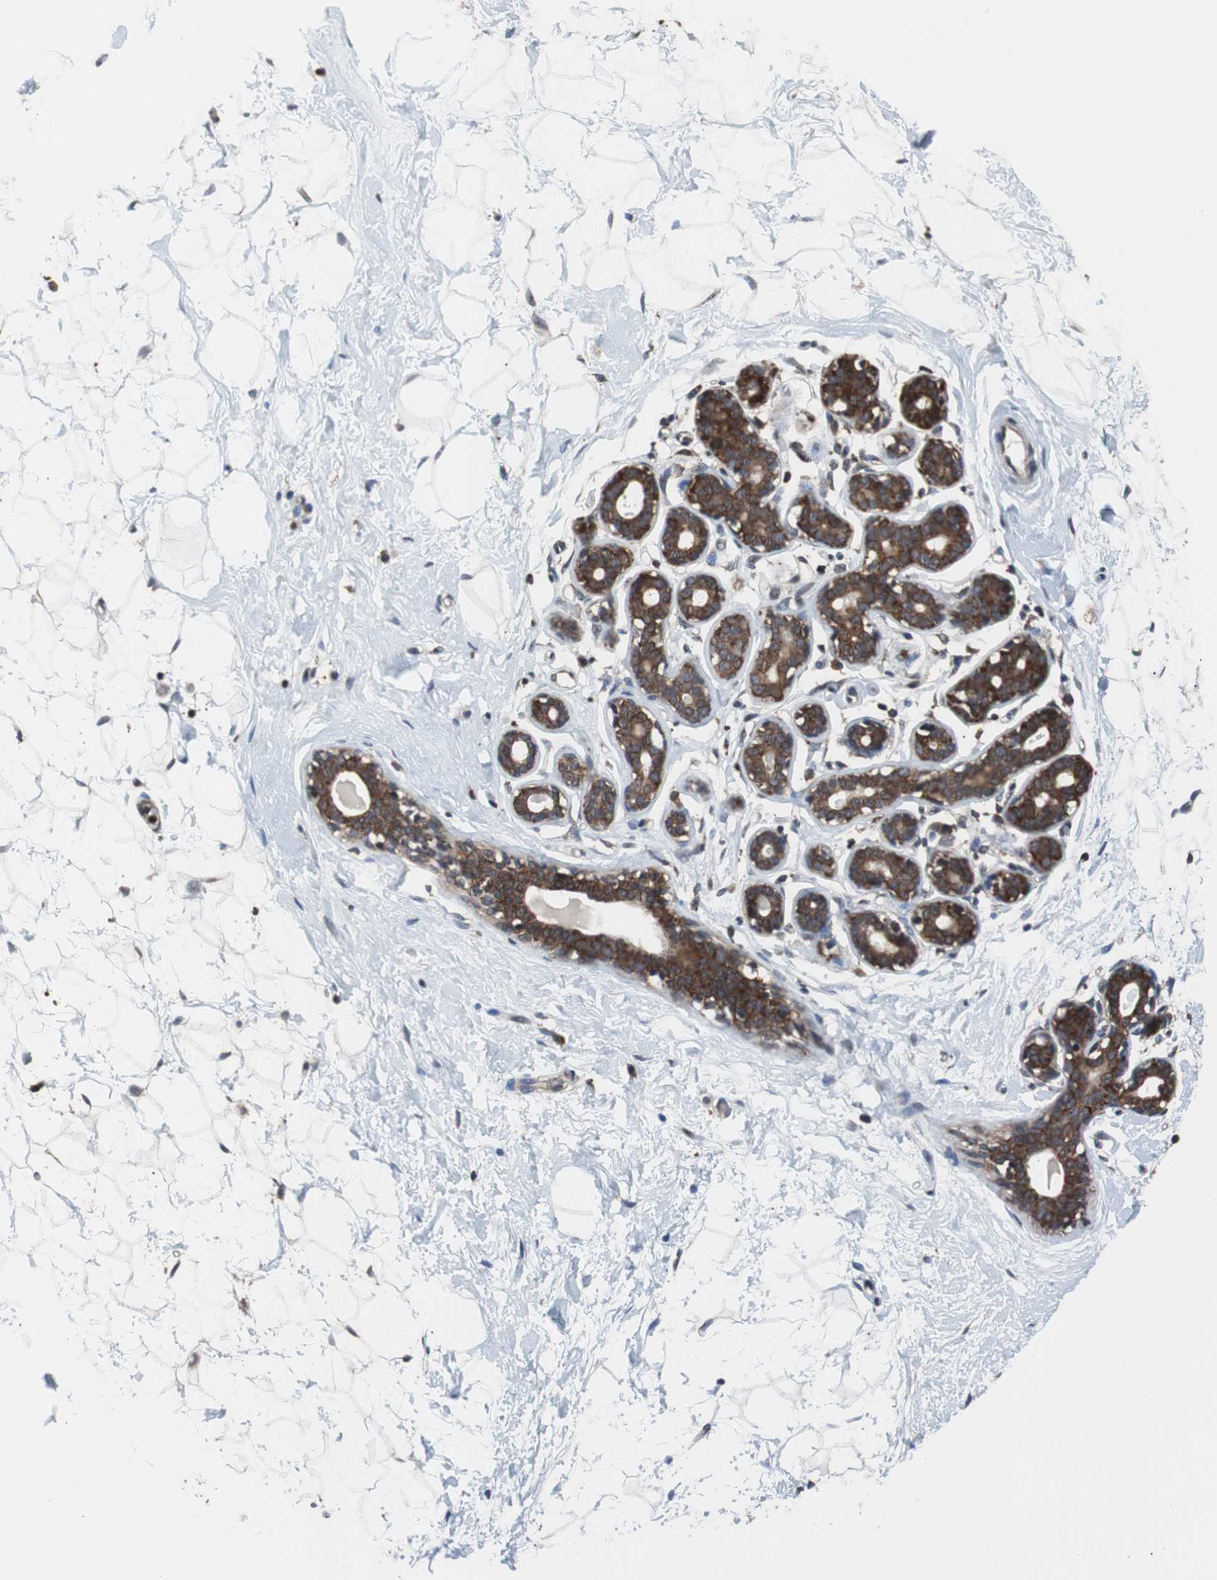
{"staining": {"intensity": "weak", "quantity": "25%-75%", "location": "cytoplasmic/membranous"}, "tissue": "breast", "cell_type": "Adipocytes", "image_type": "normal", "snomed": [{"axis": "morphology", "description": "Normal tissue, NOS"}, {"axis": "topography", "description": "Breast"}], "caption": "Protein staining reveals weak cytoplasmic/membranous expression in approximately 25%-75% of adipocytes in normal breast.", "gene": "USP10", "patient": {"sex": "female", "age": 23}}